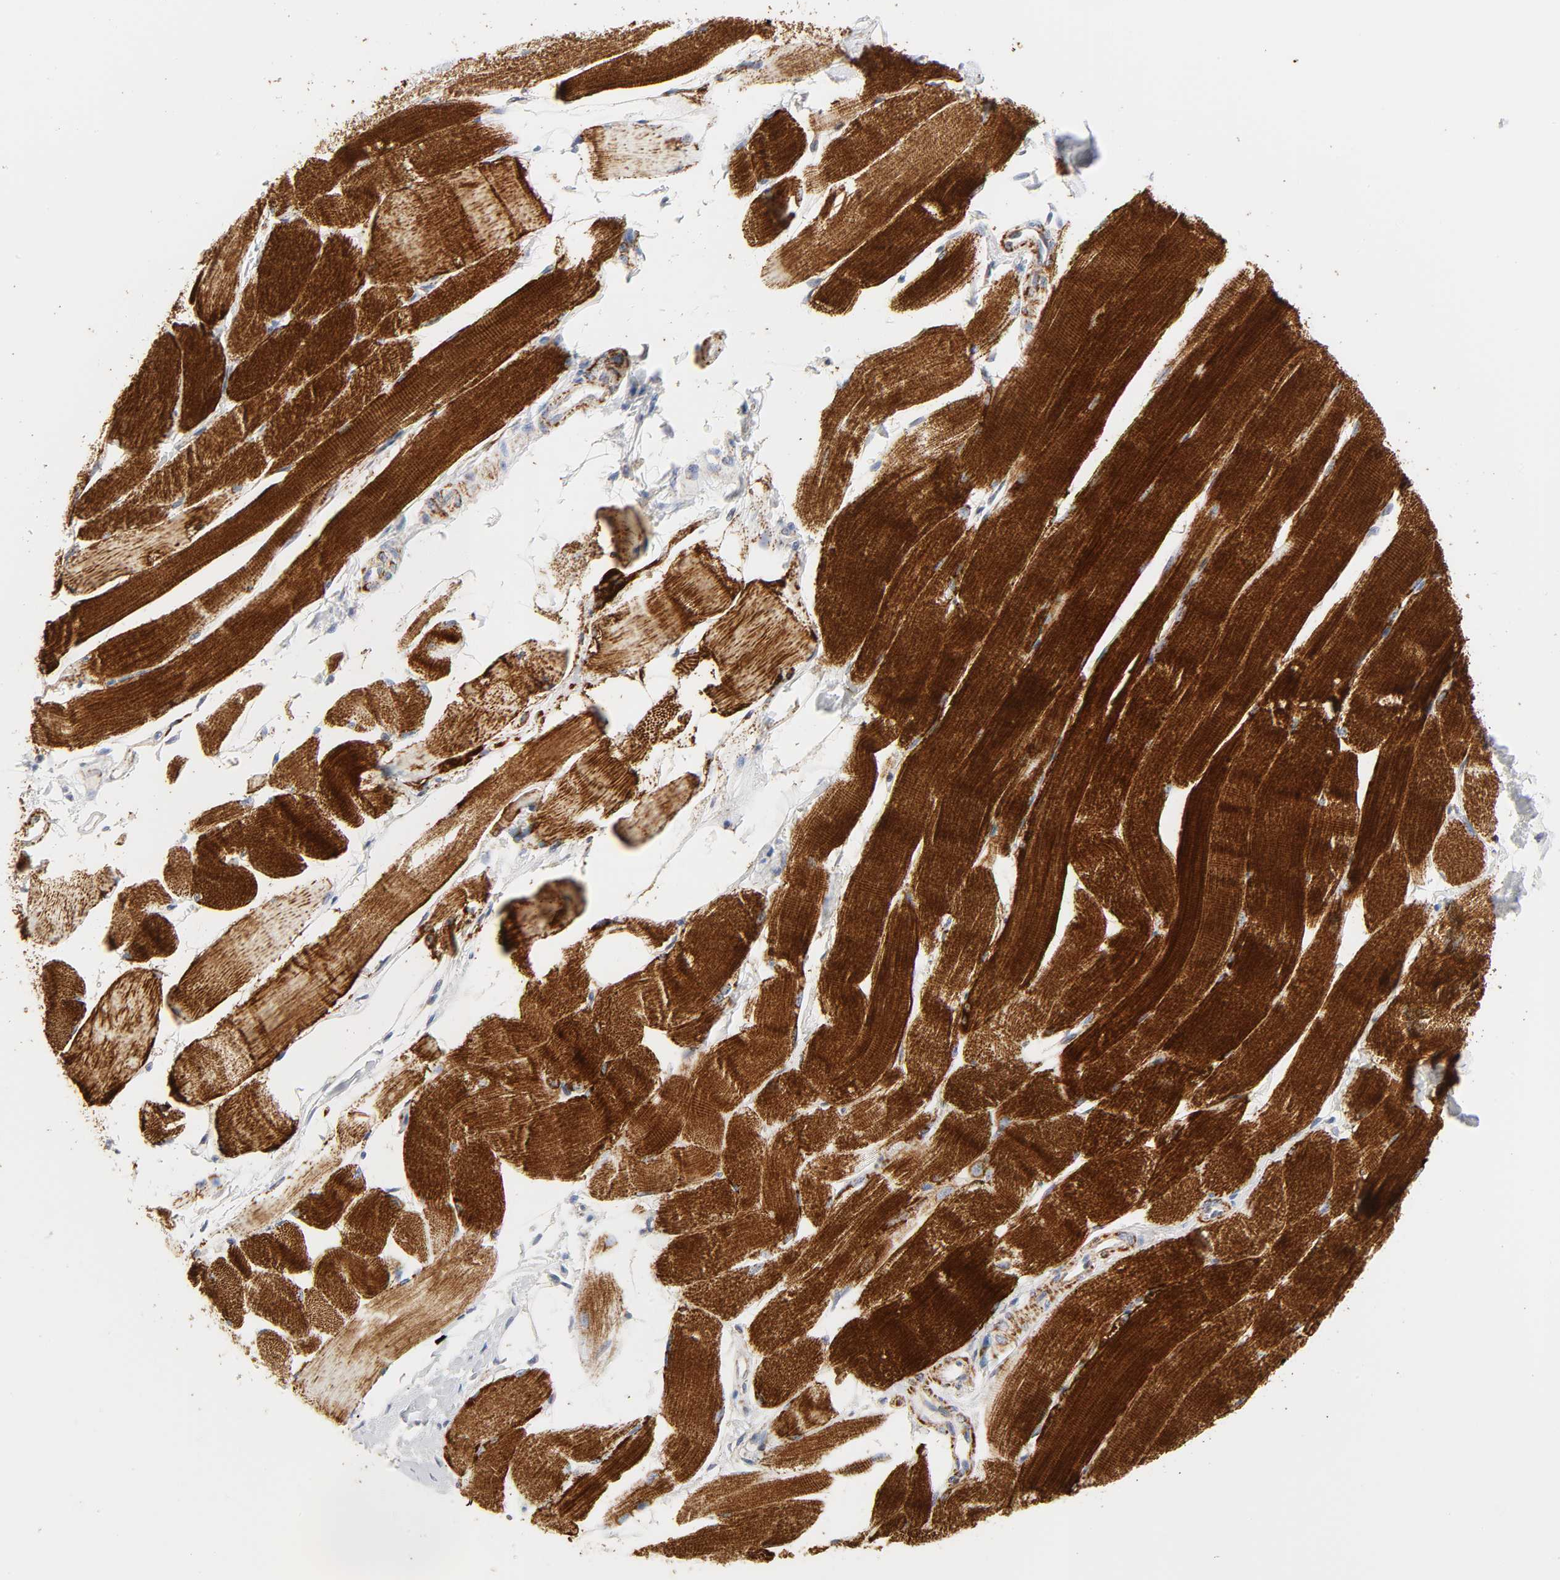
{"staining": {"intensity": "strong", "quantity": ">75%", "location": "cytoplasmic/membranous"}, "tissue": "skeletal muscle", "cell_type": "Myocytes", "image_type": "normal", "snomed": [{"axis": "morphology", "description": "Normal tissue, NOS"}, {"axis": "topography", "description": "Skeletal muscle"}, {"axis": "topography", "description": "Peripheral nerve tissue"}], "caption": "Immunohistochemical staining of benign skeletal muscle shows >75% levels of strong cytoplasmic/membranous protein staining in approximately >75% of myocytes. (Brightfield microscopy of DAB IHC at high magnification).", "gene": "CYCS", "patient": {"sex": "female", "age": 84}}